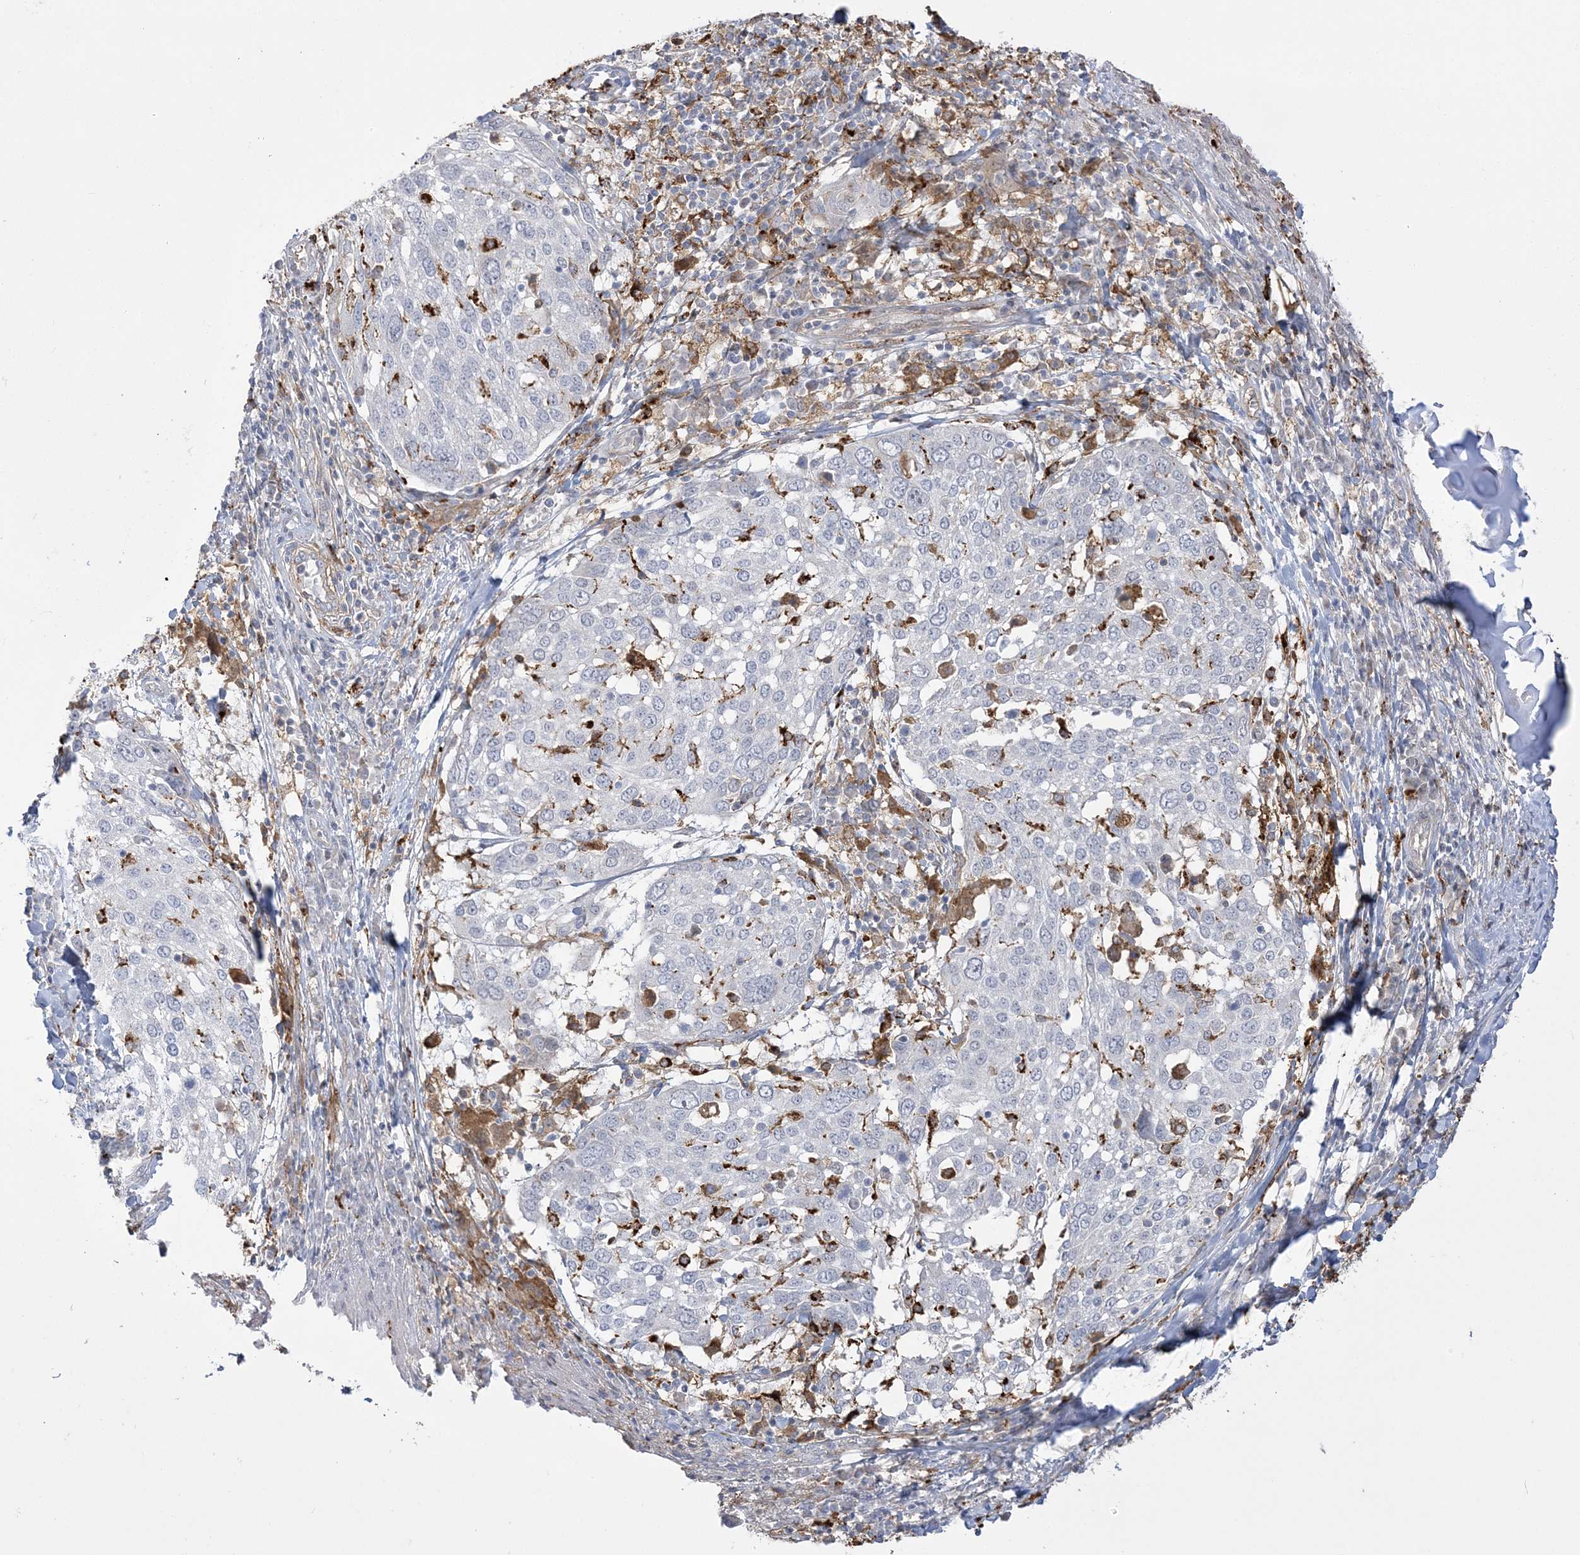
{"staining": {"intensity": "negative", "quantity": "none", "location": "none"}, "tissue": "lung cancer", "cell_type": "Tumor cells", "image_type": "cancer", "snomed": [{"axis": "morphology", "description": "Squamous cell carcinoma, NOS"}, {"axis": "topography", "description": "Lung"}], "caption": "Human lung squamous cell carcinoma stained for a protein using immunohistochemistry reveals no staining in tumor cells.", "gene": "HAAO", "patient": {"sex": "male", "age": 65}}